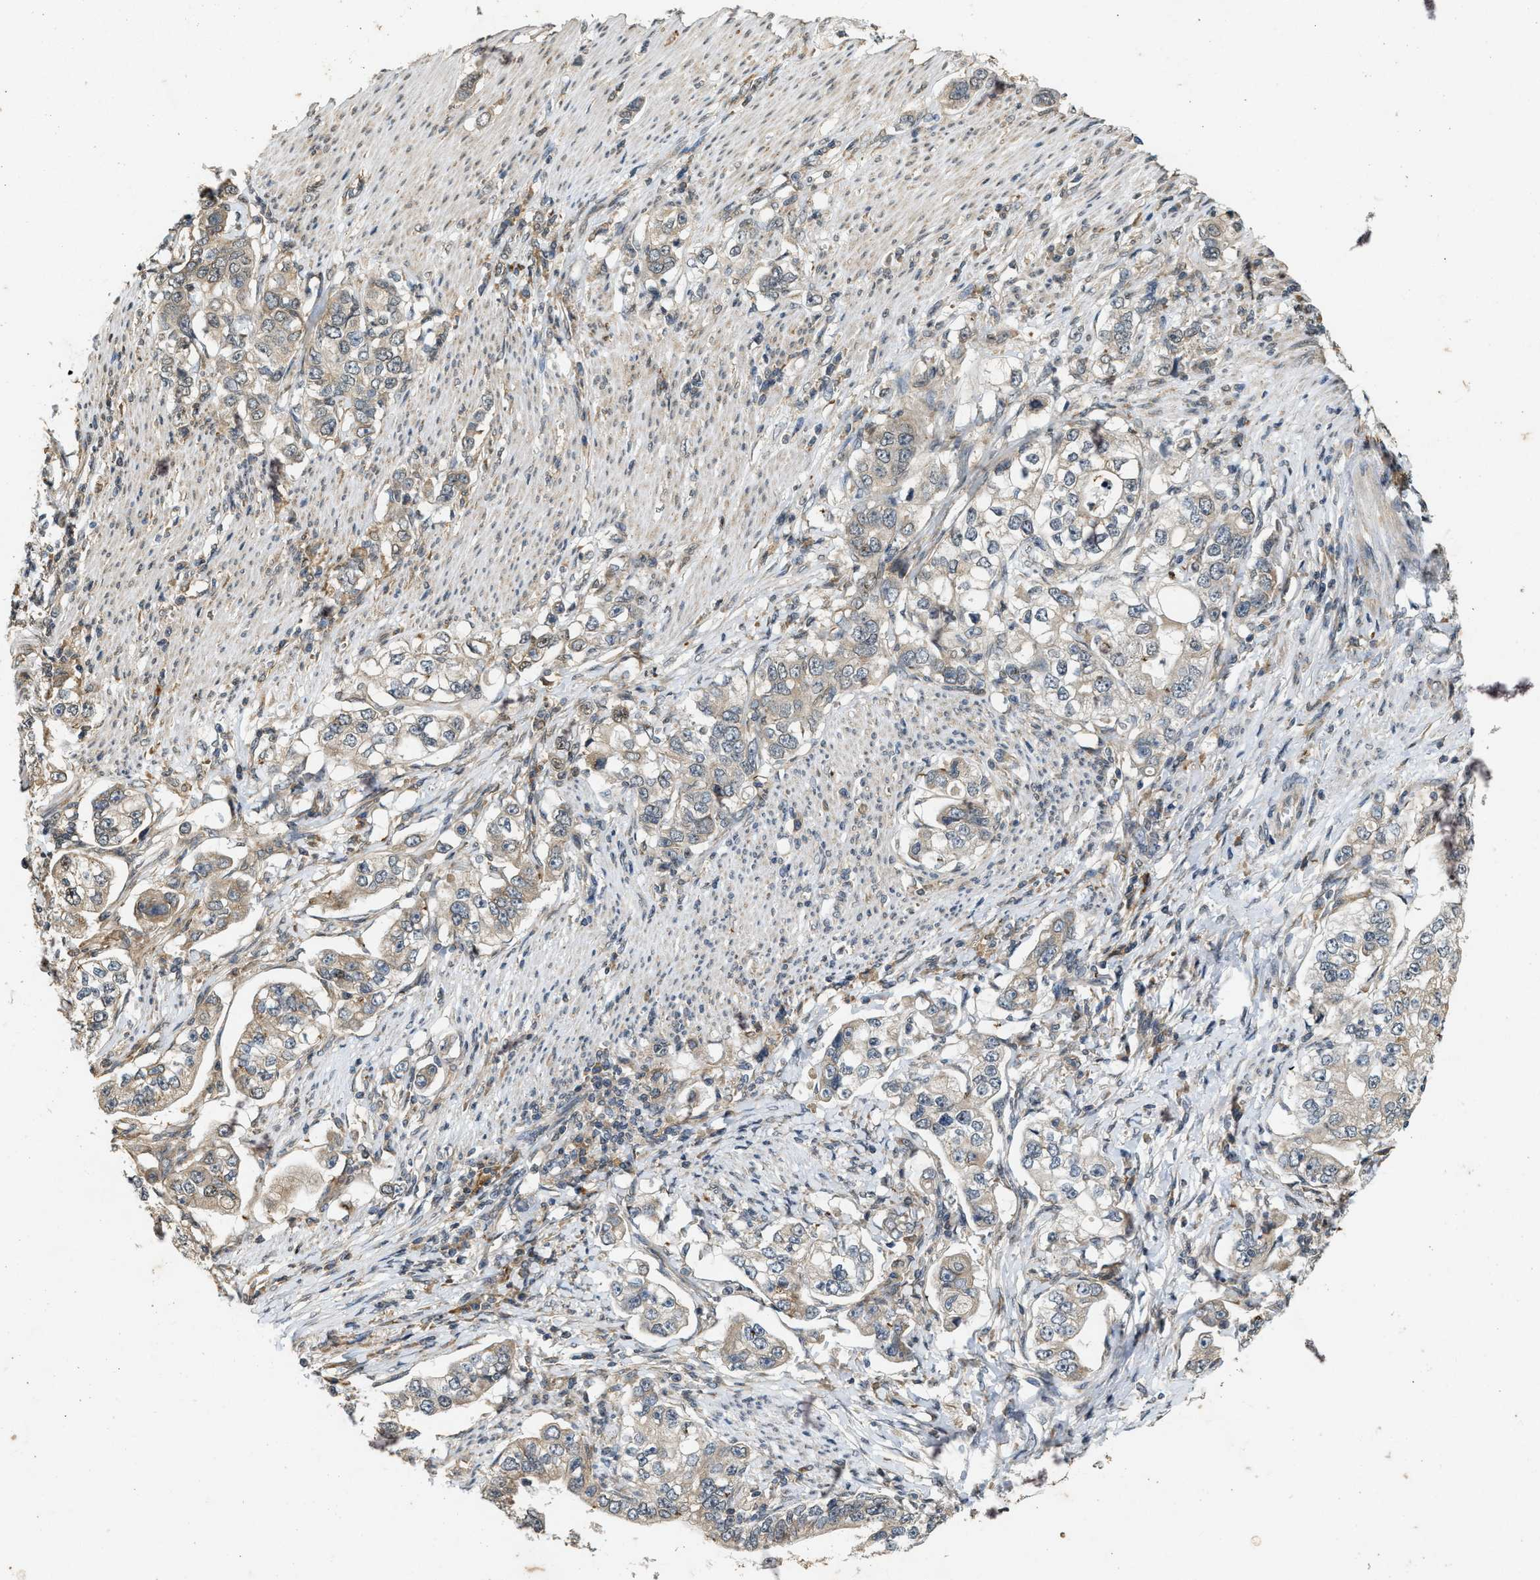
{"staining": {"intensity": "weak", "quantity": "25%-75%", "location": "cytoplasmic/membranous"}, "tissue": "stomach cancer", "cell_type": "Tumor cells", "image_type": "cancer", "snomed": [{"axis": "morphology", "description": "Adenocarcinoma, NOS"}, {"axis": "topography", "description": "Stomach, lower"}], "caption": "This histopathology image shows stomach cancer stained with IHC to label a protein in brown. The cytoplasmic/membranous of tumor cells show weak positivity for the protein. Nuclei are counter-stained blue.", "gene": "KIF21A", "patient": {"sex": "female", "age": 72}}